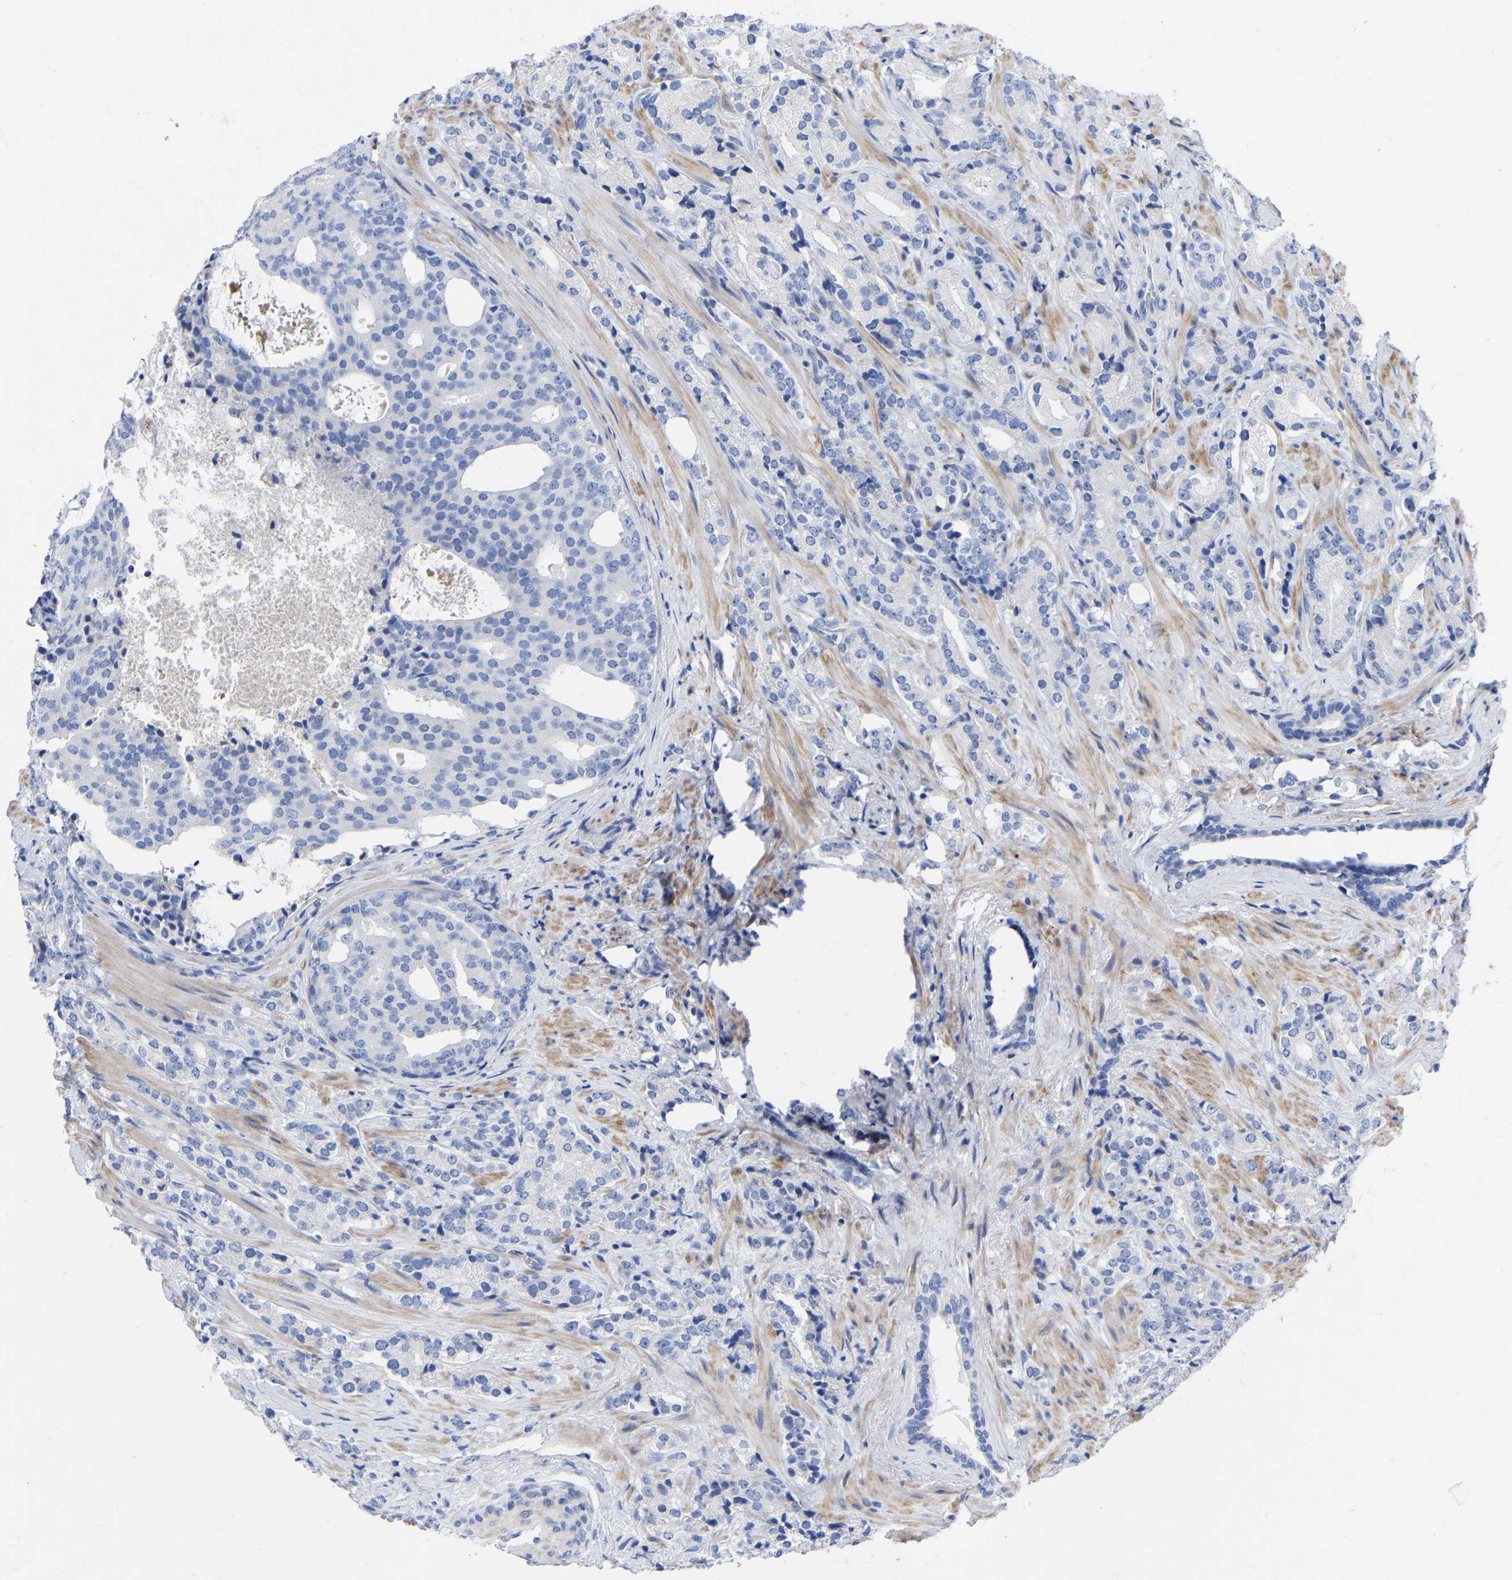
{"staining": {"intensity": "negative", "quantity": "none", "location": "none"}, "tissue": "prostate cancer", "cell_type": "Tumor cells", "image_type": "cancer", "snomed": [{"axis": "morphology", "description": "Adenocarcinoma, High grade"}, {"axis": "topography", "description": "Prostate"}], "caption": "Prostate cancer (adenocarcinoma (high-grade)) was stained to show a protein in brown. There is no significant expression in tumor cells.", "gene": "GDF3", "patient": {"sex": "male", "age": 71}}